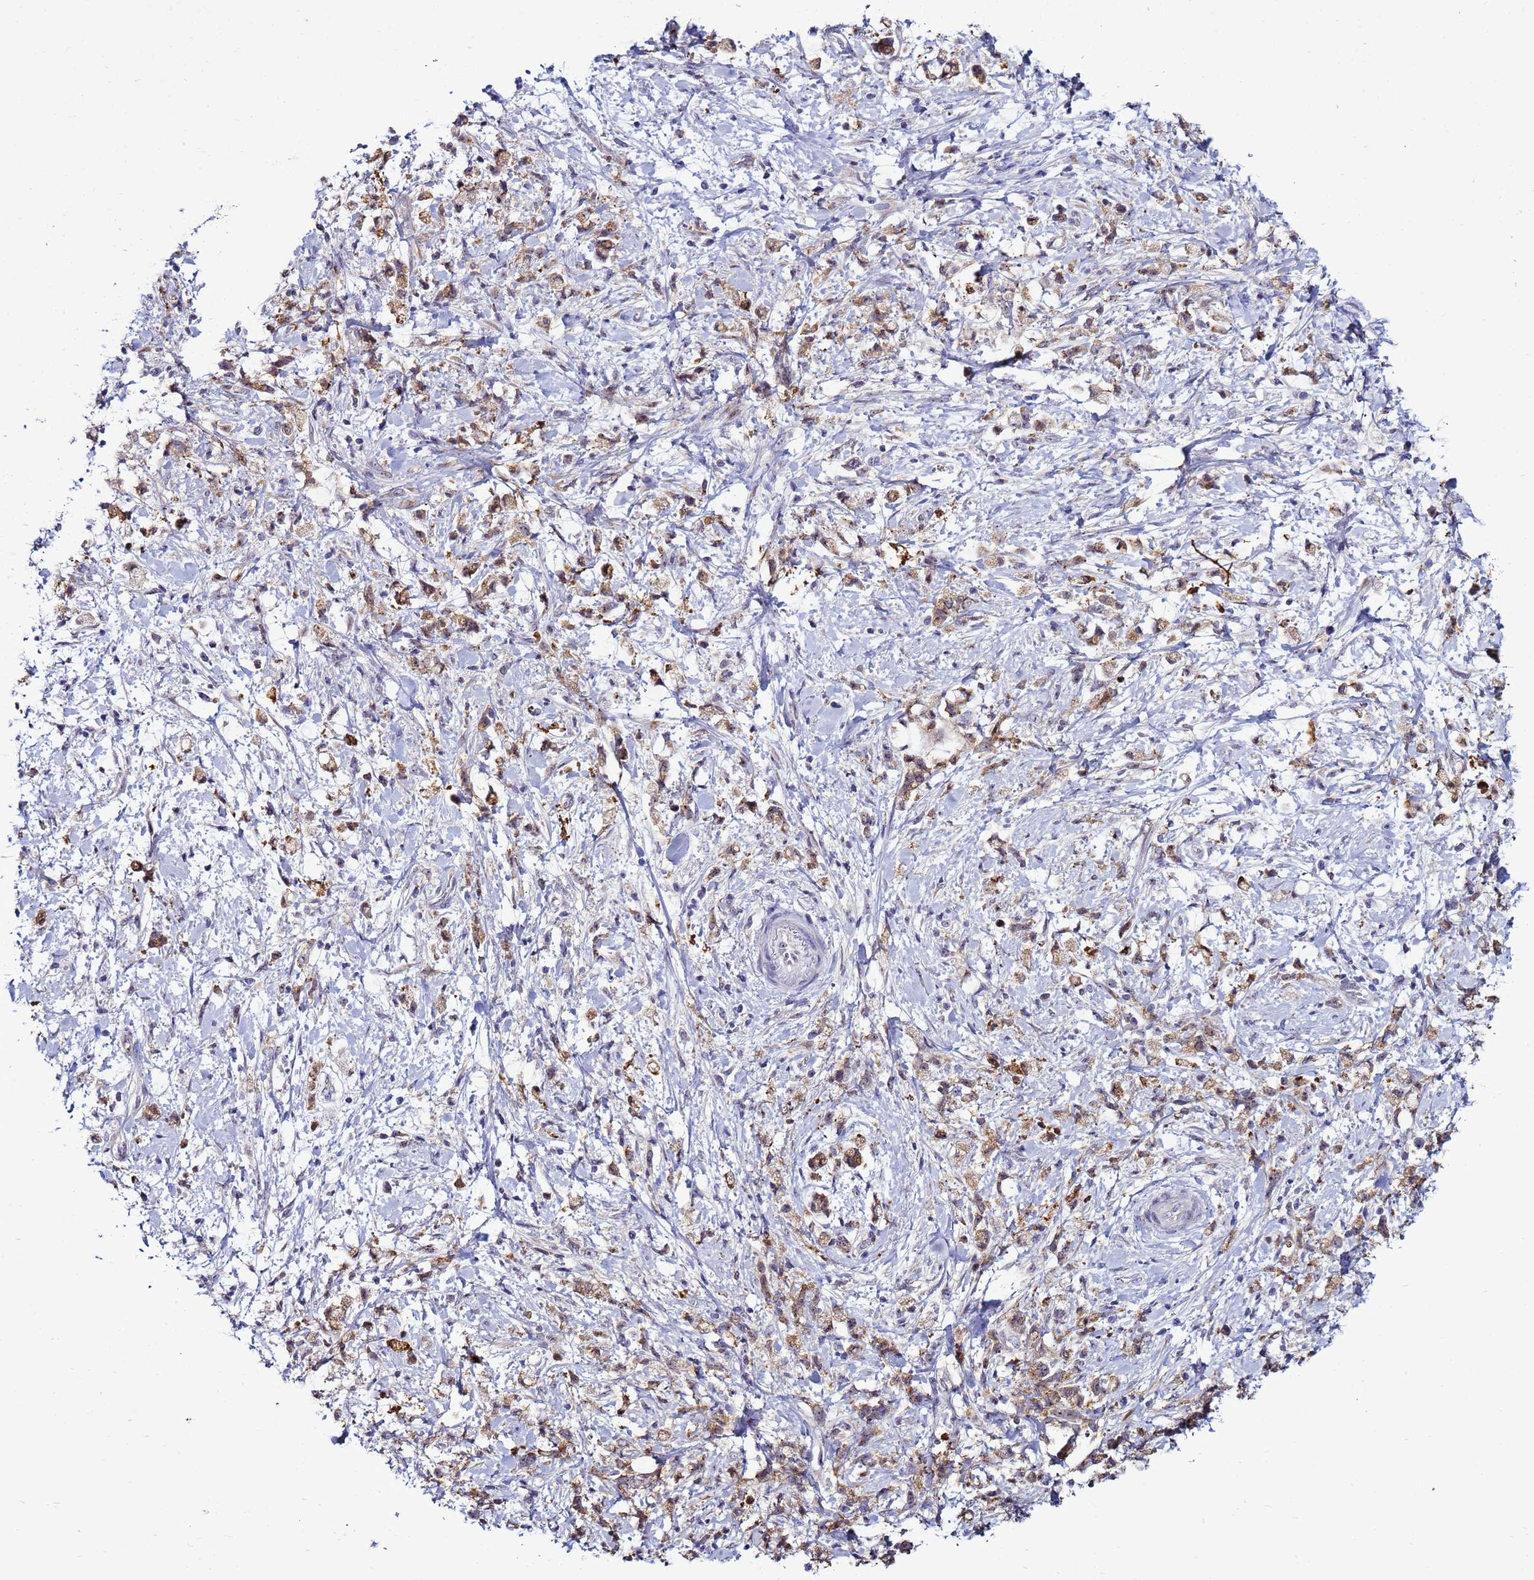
{"staining": {"intensity": "moderate", "quantity": ">75%", "location": "cytoplasmic/membranous"}, "tissue": "stomach cancer", "cell_type": "Tumor cells", "image_type": "cancer", "snomed": [{"axis": "morphology", "description": "Adenocarcinoma, NOS"}, {"axis": "topography", "description": "Stomach"}], "caption": "Immunohistochemistry (IHC) histopathology image of stomach adenocarcinoma stained for a protein (brown), which displays medium levels of moderate cytoplasmic/membranous positivity in about >75% of tumor cells.", "gene": "NOL8", "patient": {"sex": "female", "age": 60}}